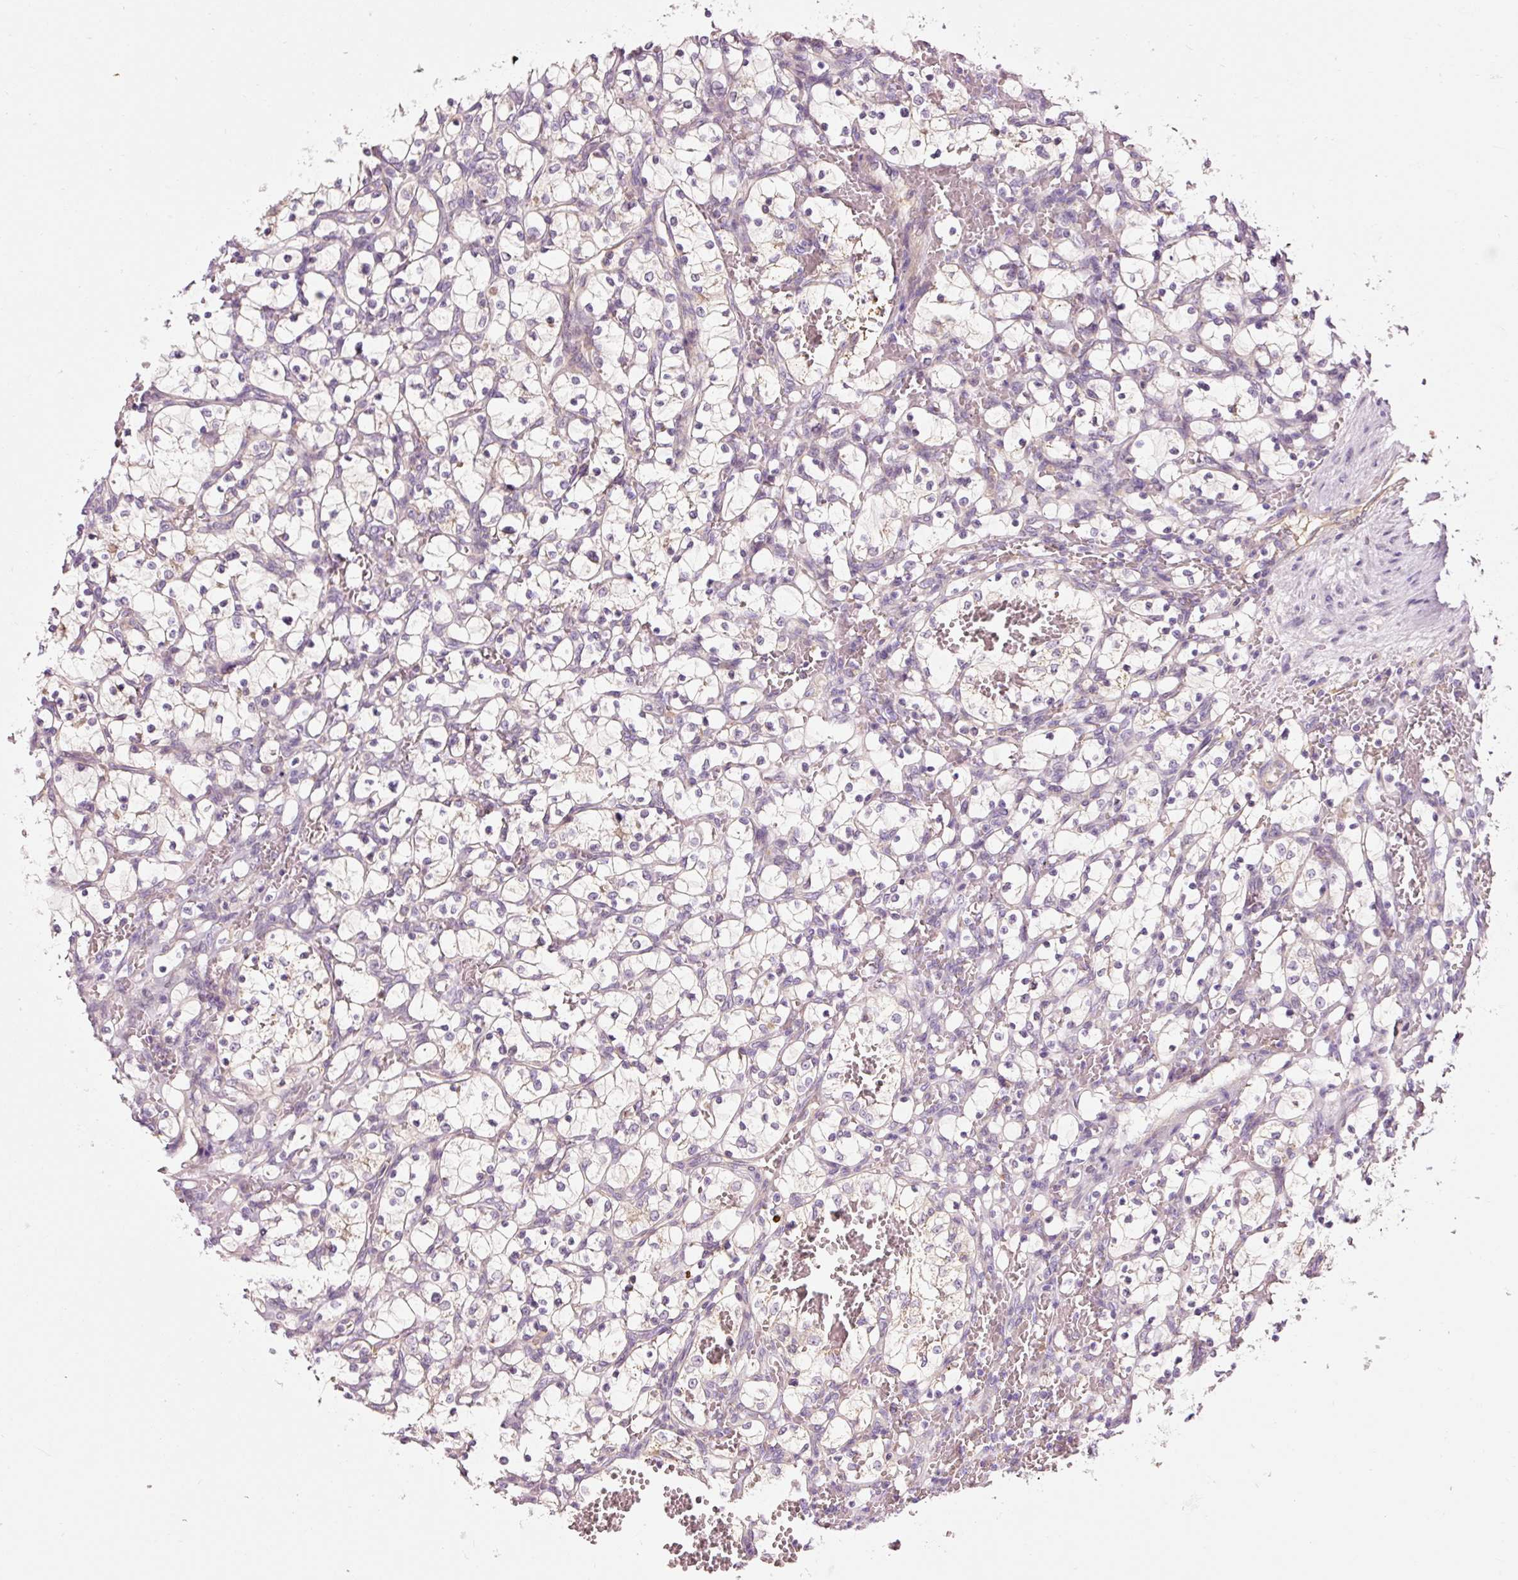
{"staining": {"intensity": "negative", "quantity": "none", "location": "none"}, "tissue": "renal cancer", "cell_type": "Tumor cells", "image_type": "cancer", "snomed": [{"axis": "morphology", "description": "Adenocarcinoma, NOS"}, {"axis": "topography", "description": "Kidney"}], "caption": "There is no significant staining in tumor cells of renal cancer (adenocarcinoma).", "gene": "NAPA", "patient": {"sex": "female", "age": 69}}